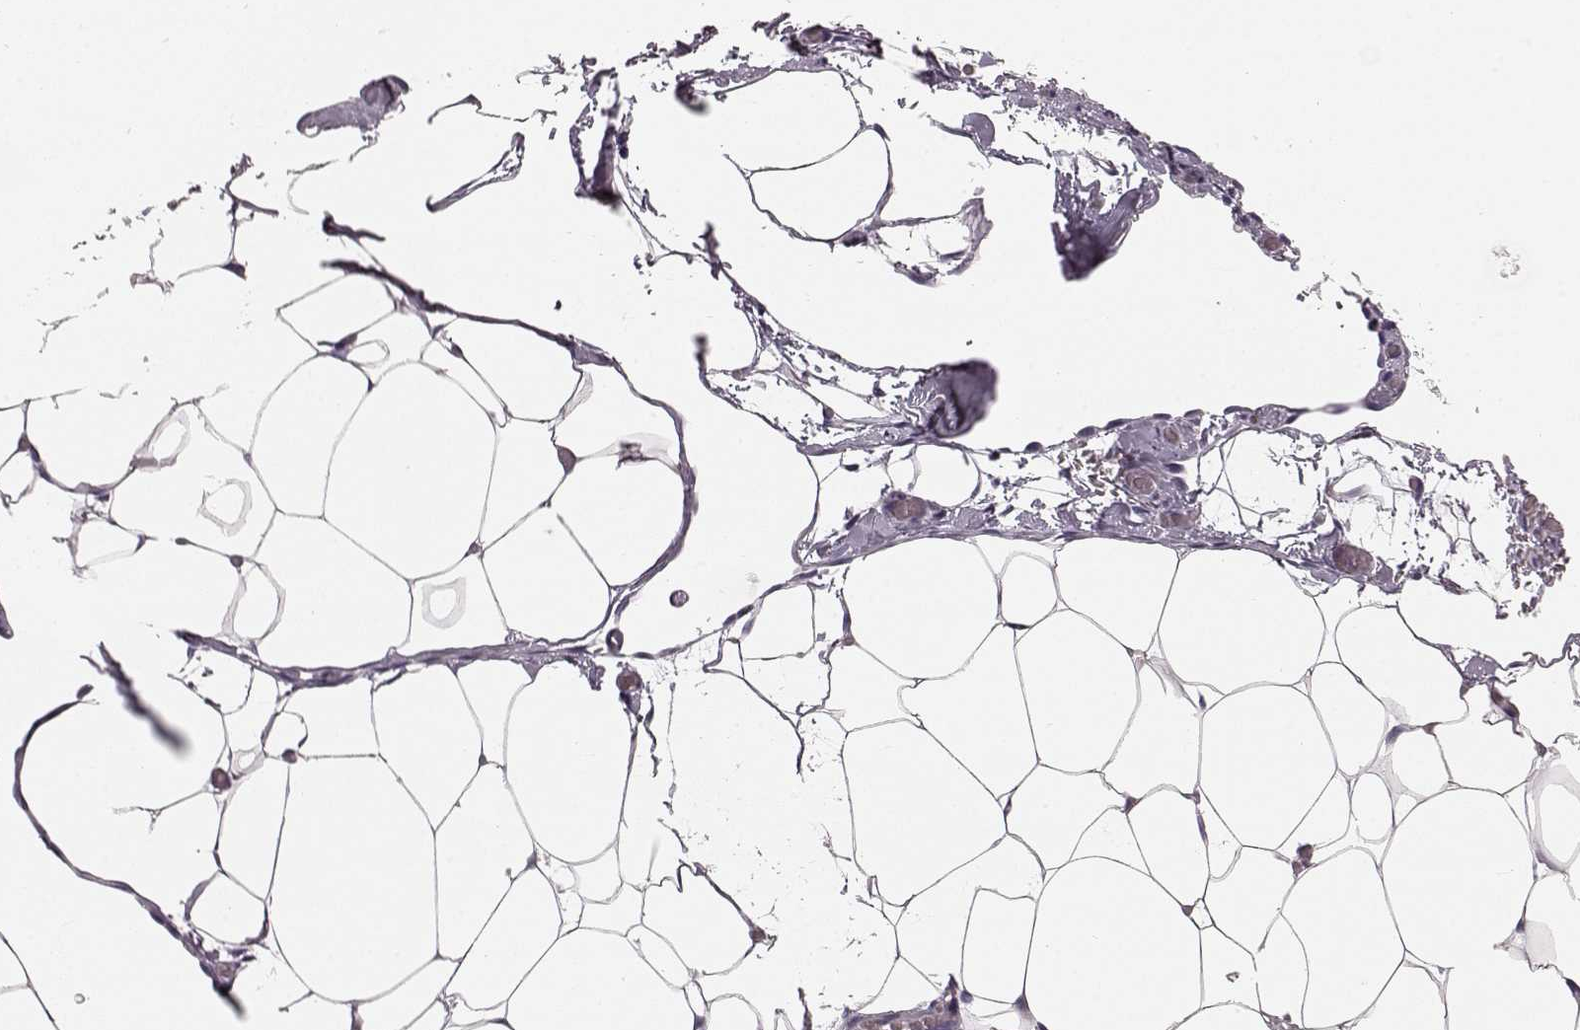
{"staining": {"intensity": "negative", "quantity": "none", "location": "none"}, "tissue": "adipose tissue", "cell_type": "Adipocytes", "image_type": "normal", "snomed": [{"axis": "morphology", "description": "Normal tissue, NOS"}, {"axis": "topography", "description": "Adipose tissue"}], "caption": "An IHC image of benign adipose tissue is shown. There is no staining in adipocytes of adipose tissue.", "gene": "AIPL1", "patient": {"sex": "male", "age": 57}}